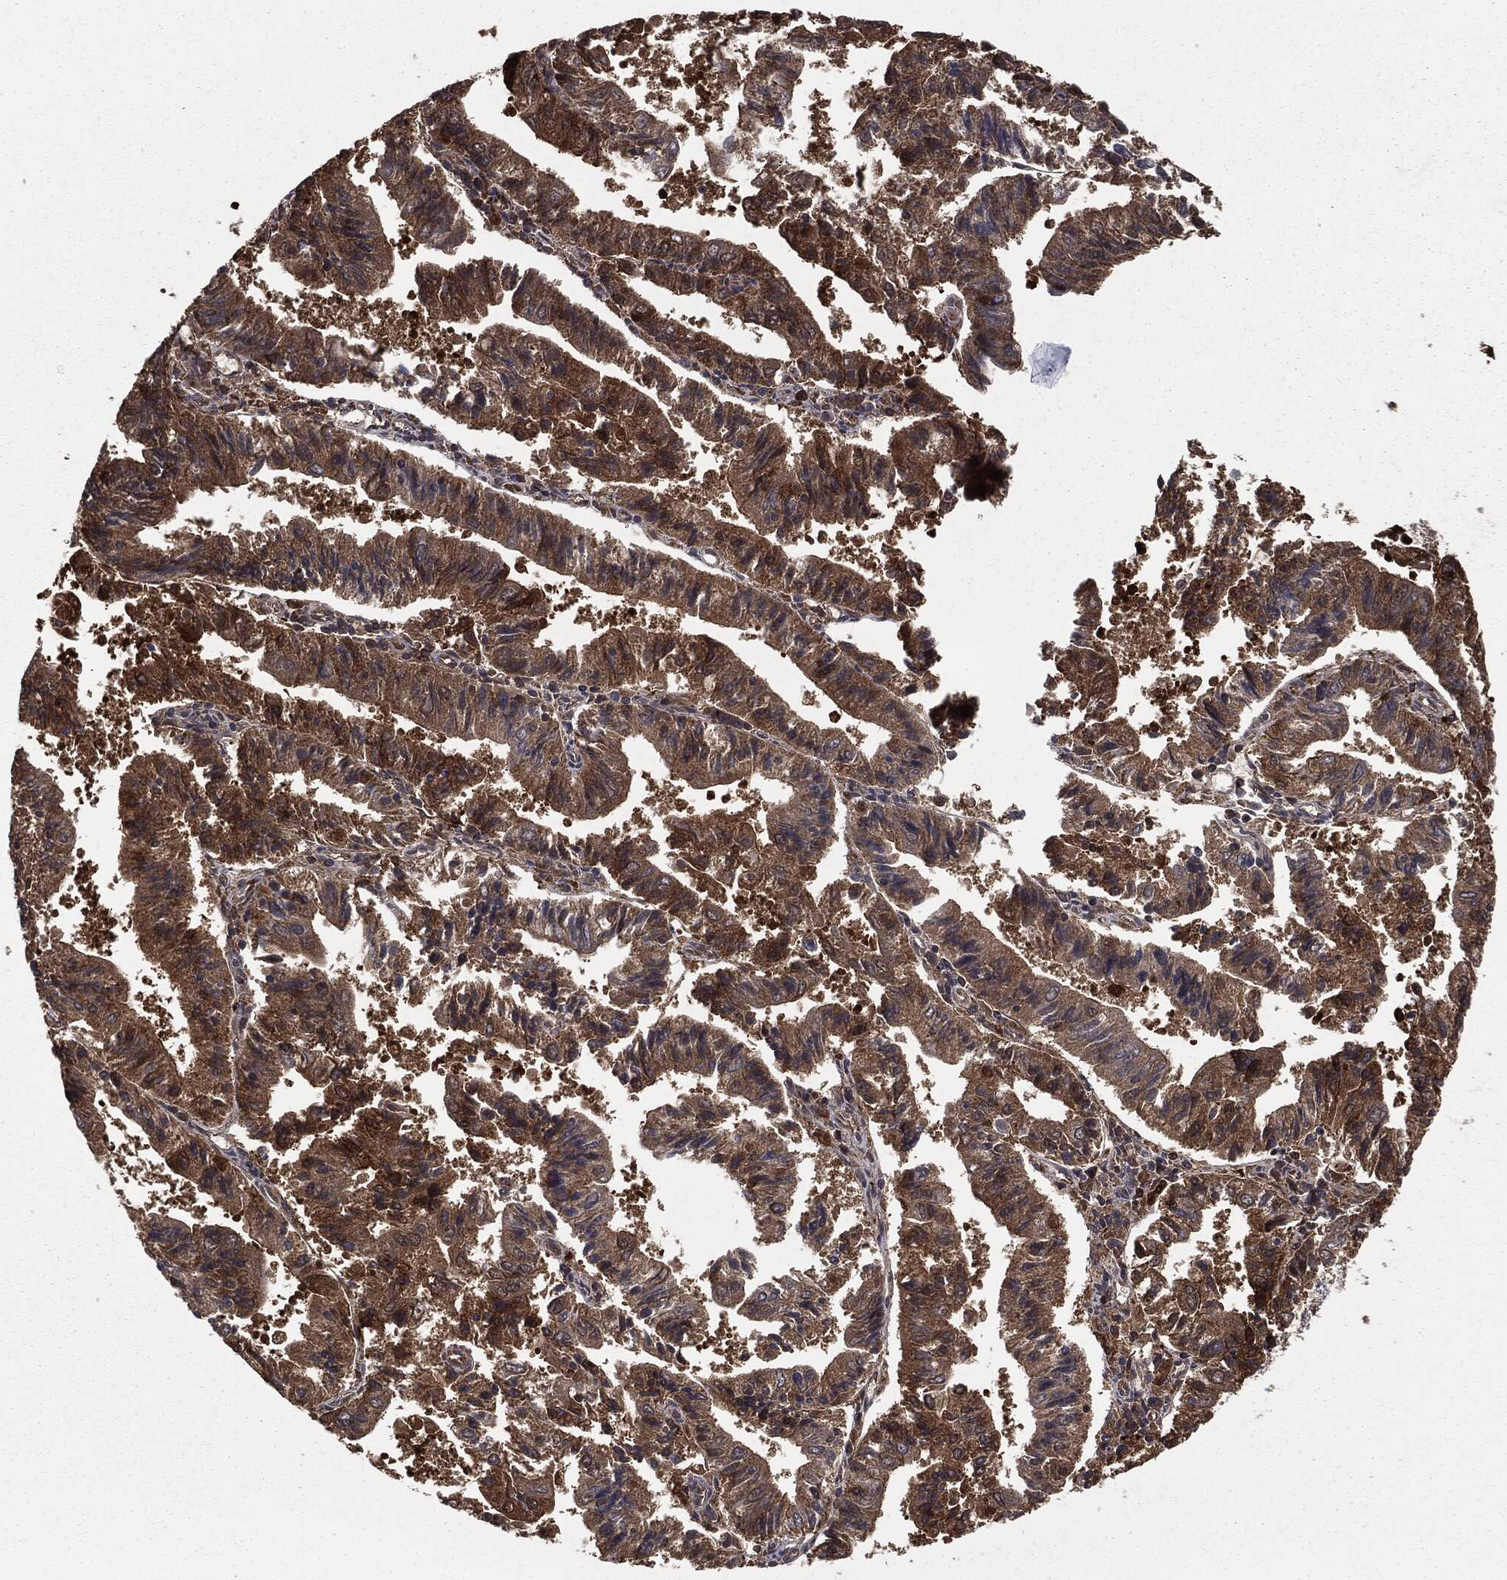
{"staining": {"intensity": "moderate", "quantity": ">75%", "location": "cytoplasmic/membranous"}, "tissue": "endometrial cancer", "cell_type": "Tumor cells", "image_type": "cancer", "snomed": [{"axis": "morphology", "description": "Adenocarcinoma, NOS"}, {"axis": "topography", "description": "Endometrium"}], "caption": "Human adenocarcinoma (endometrial) stained with a protein marker demonstrates moderate staining in tumor cells.", "gene": "GNB5", "patient": {"sex": "female", "age": 82}}